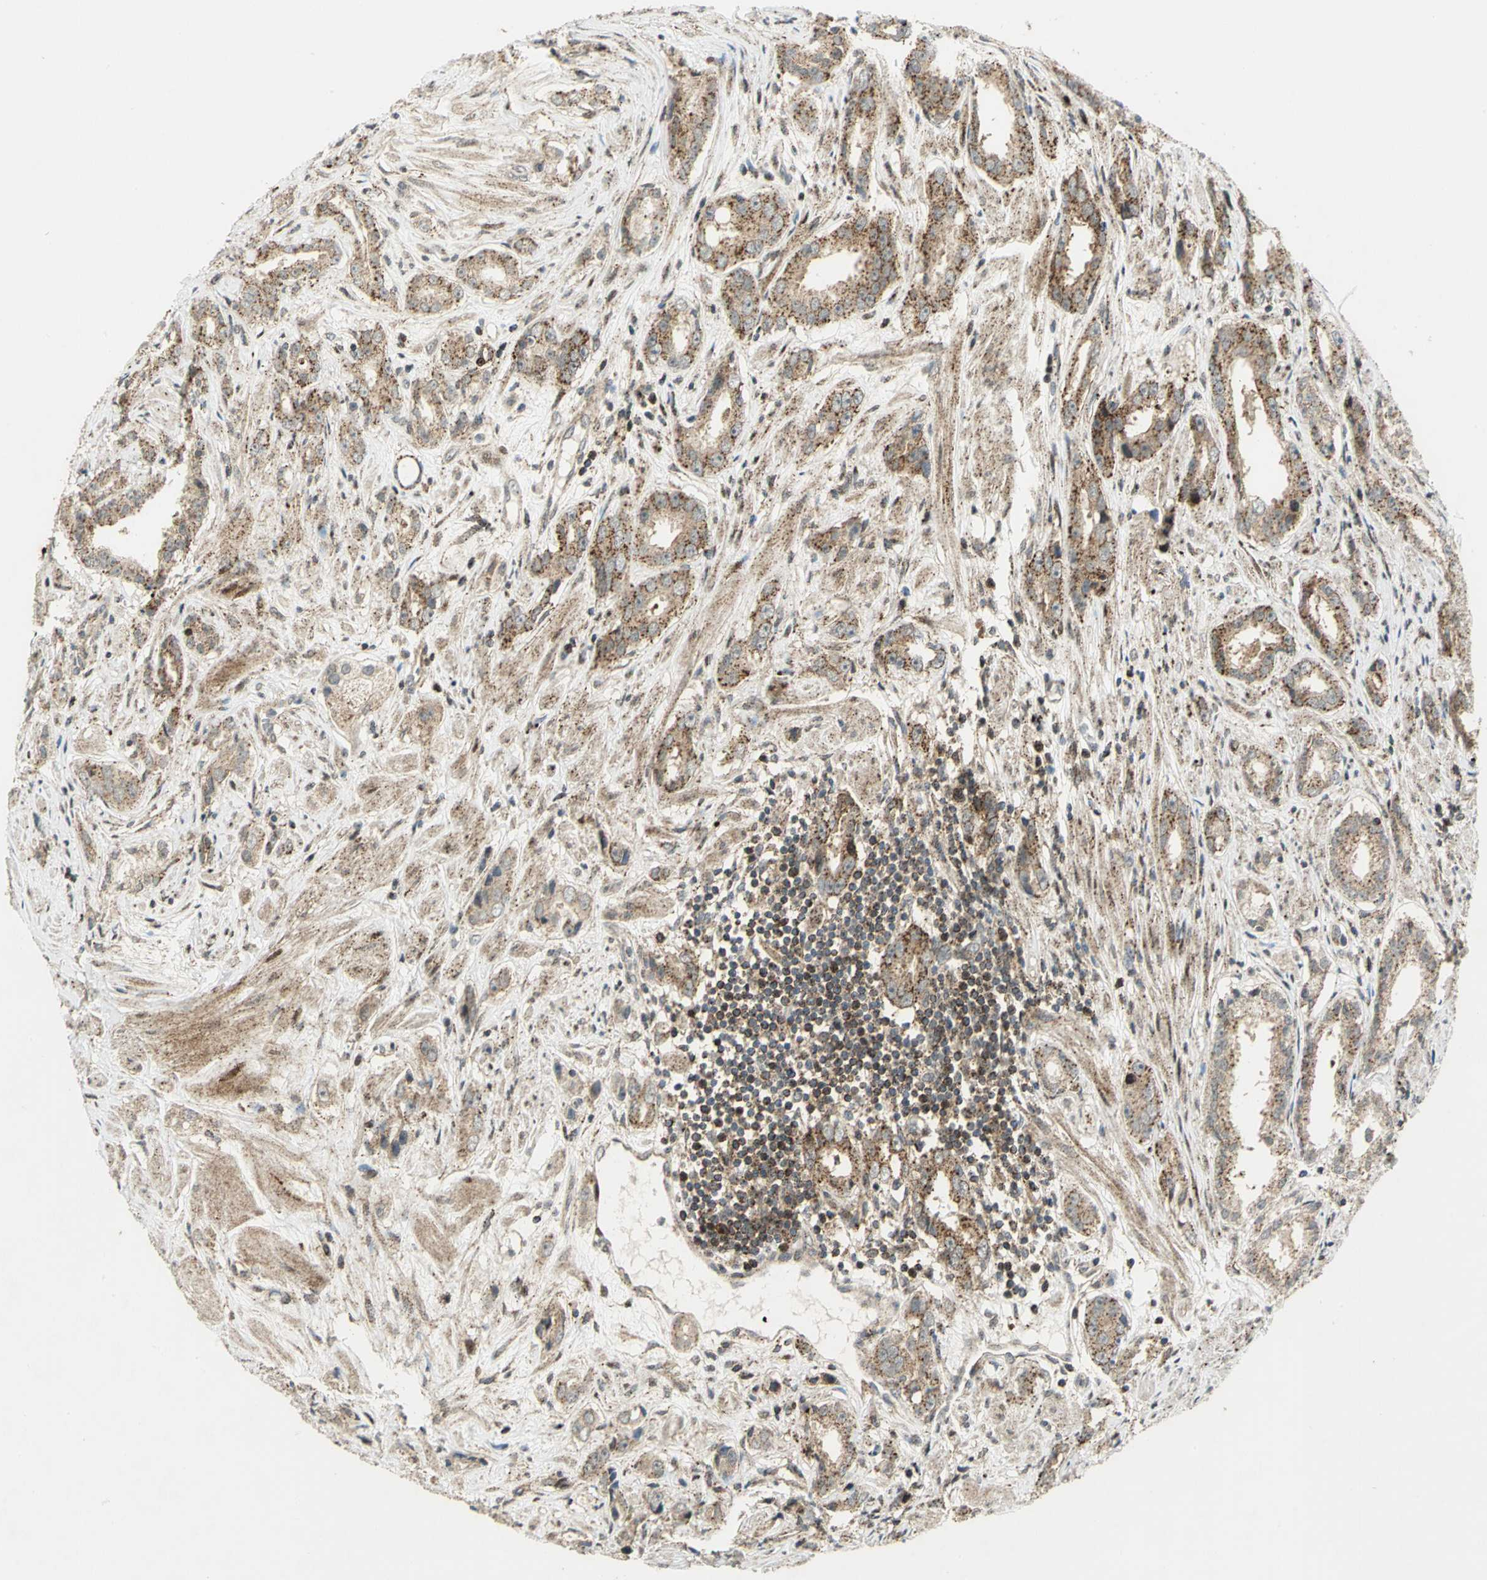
{"staining": {"intensity": "moderate", "quantity": ">75%", "location": "cytoplasmic/membranous"}, "tissue": "prostate cancer", "cell_type": "Tumor cells", "image_type": "cancer", "snomed": [{"axis": "morphology", "description": "Adenocarcinoma, Medium grade"}, {"axis": "topography", "description": "Prostate"}], "caption": "Immunohistochemical staining of human prostate cancer (adenocarcinoma (medium-grade)) exhibits medium levels of moderate cytoplasmic/membranous protein positivity in about >75% of tumor cells.", "gene": "ATP6V1A", "patient": {"sex": "male", "age": 53}}